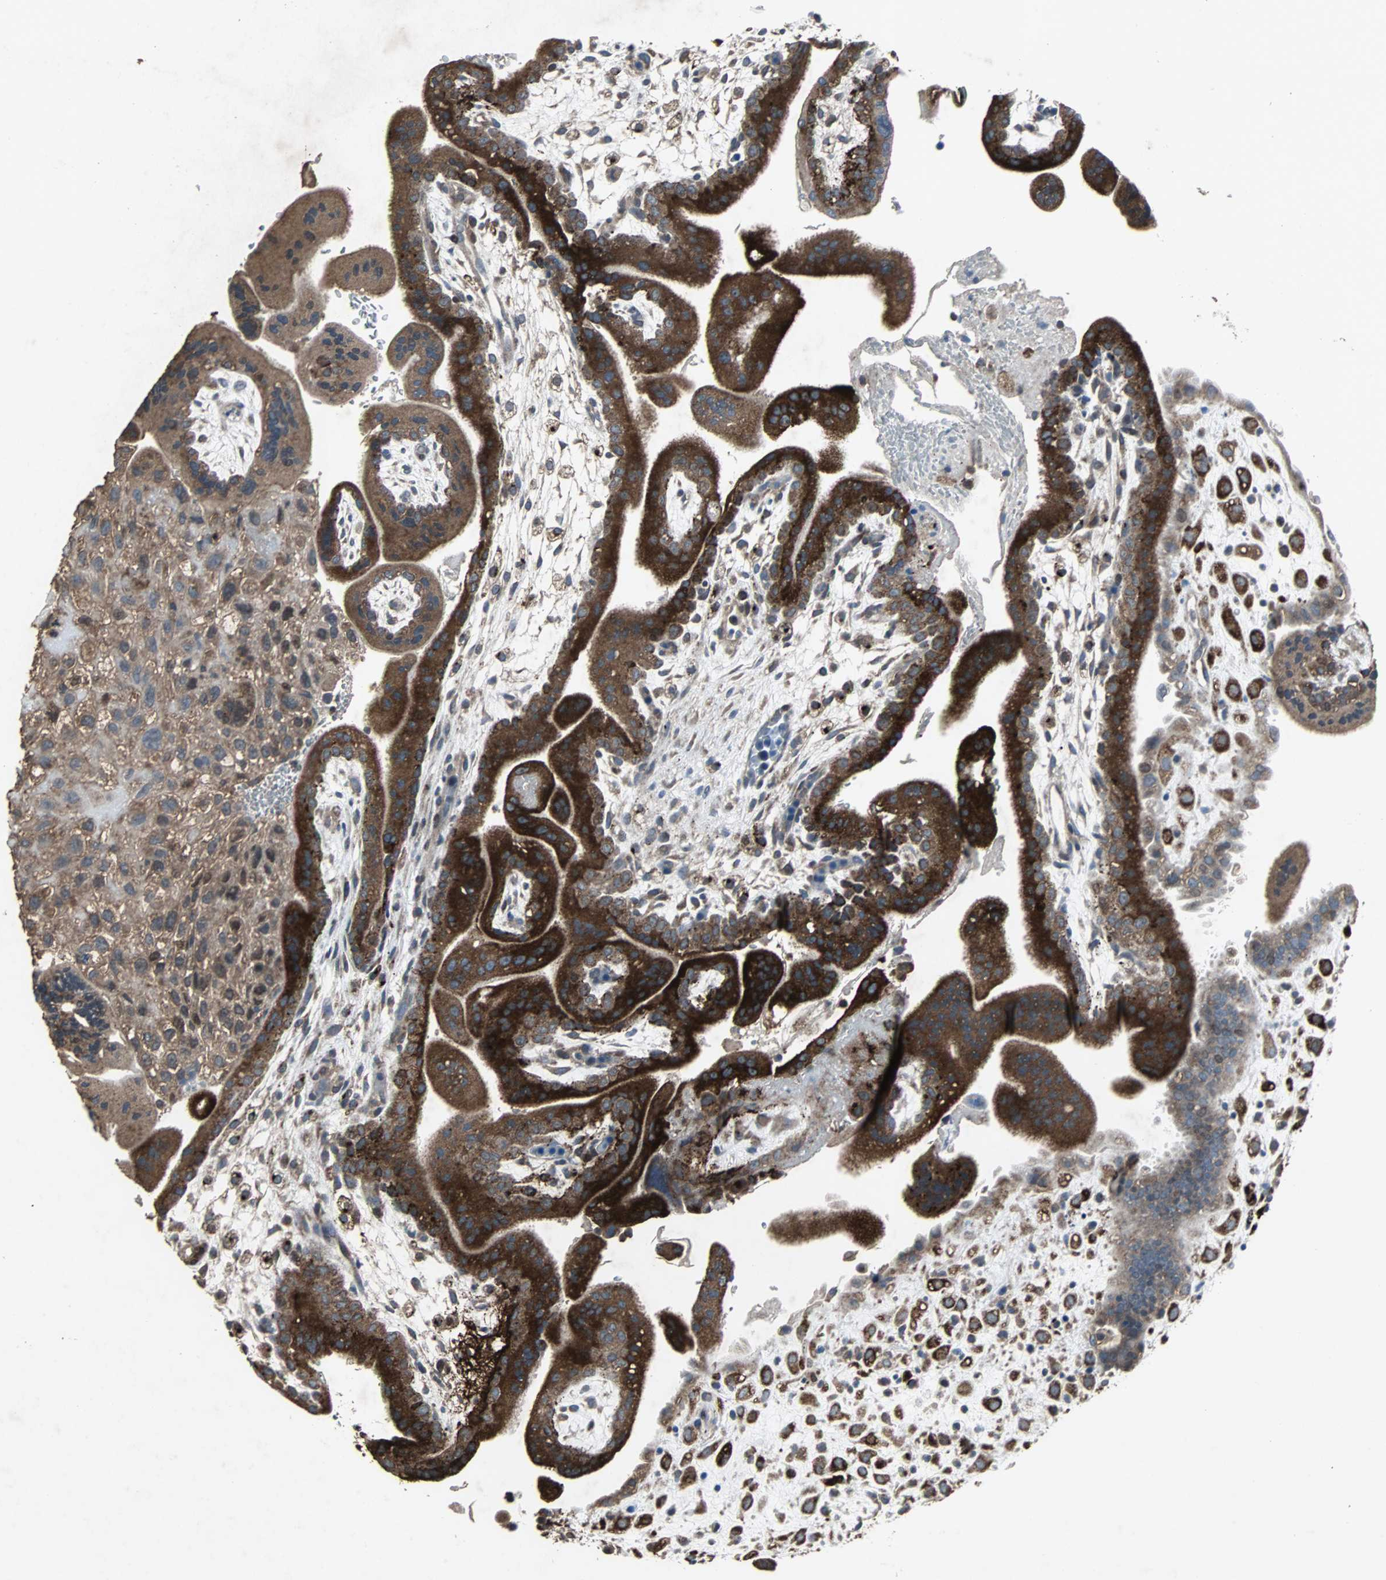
{"staining": {"intensity": "moderate", "quantity": ">75%", "location": "cytoplasmic/membranous"}, "tissue": "placenta", "cell_type": "Decidual cells", "image_type": "normal", "snomed": [{"axis": "morphology", "description": "Normal tissue, NOS"}, {"axis": "topography", "description": "Placenta"}], "caption": "Immunohistochemical staining of unremarkable placenta displays medium levels of moderate cytoplasmic/membranous expression in about >75% of decidual cells.", "gene": "SOS1", "patient": {"sex": "female", "age": 35}}